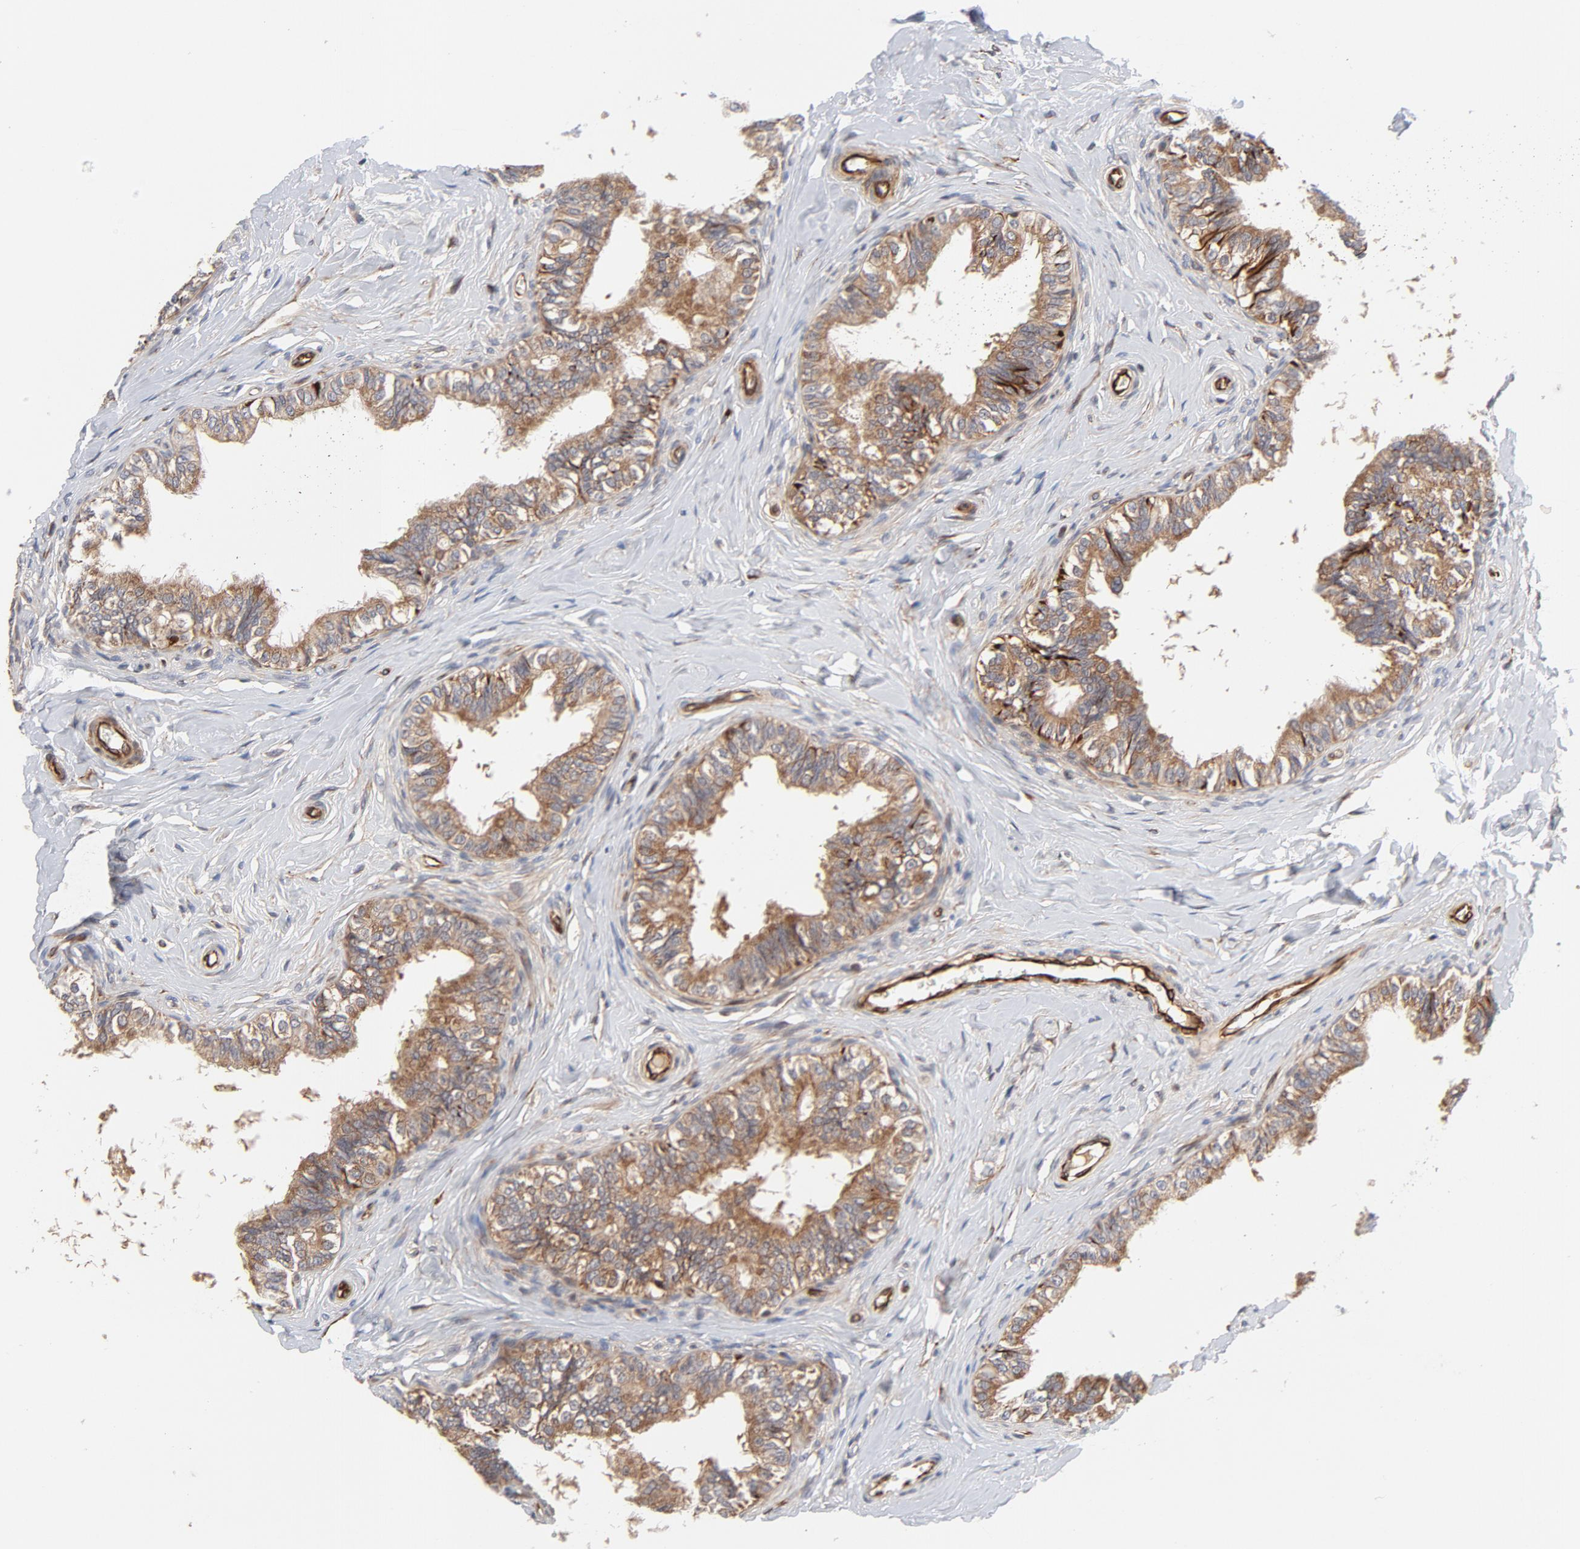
{"staining": {"intensity": "moderate", "quantity": ">75%", "location": "cytoplasmic/membranous"}, "tissue": "epididymis", "cell_type": "Glandular cells", "image_type": "normal", "snomed": [{"axis": "morphology", "description": "Normal tissue, NOS"}, {"axis": "topography", "description": "Soft tissue"}, {"axis": "topography", "description": "Epididymis"}], "caption": "An immunohistochemistry (IHC) photomicrograph of benign tissue is shown. Protein staining in brown shows moderate cytoplasmic/membranous positivity in epididymis within glandular cells.", "gene": "DNAAF2", "patient": {"sex": "male", "age": 26}}